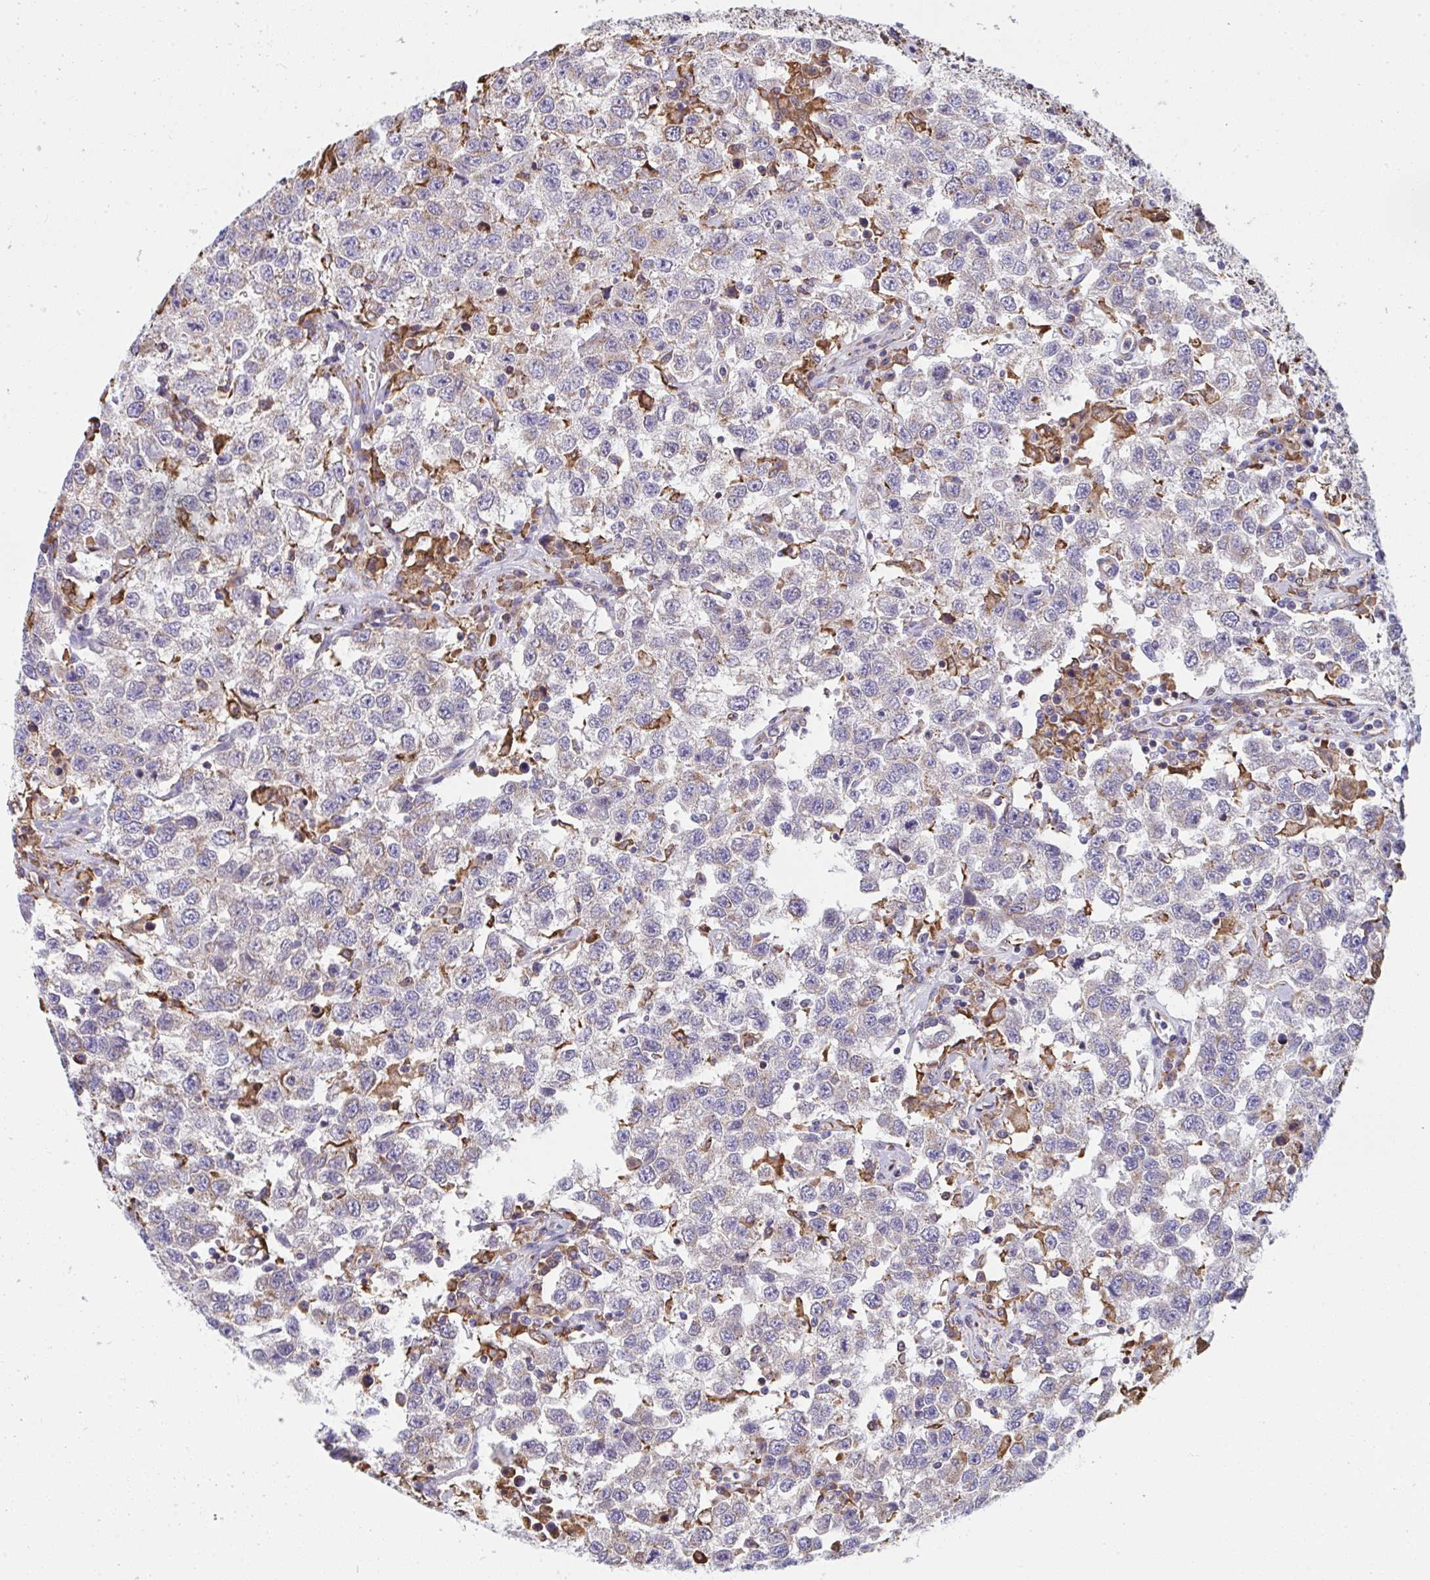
{"staining": {"intensity": "negative", "quantity": "none", "location": "none"}, "tissue": "testis cancer", "cell_type": "Tumor cells", "image_type": "cancer", "snomed": [{"axis": "morphology", "description": "Seminoma, NOS"}, {"axis": "topography", "description": "Testis"}], "caption": "Immunohistochemistry image of neoplastic tissue: human testis seminoma stained with DAB (3,3'-diaminobenzidine) displays no significant protein staining in tumor cells.", "gene": "MYMK", "patient": {"sex": "male", "age": 41}}